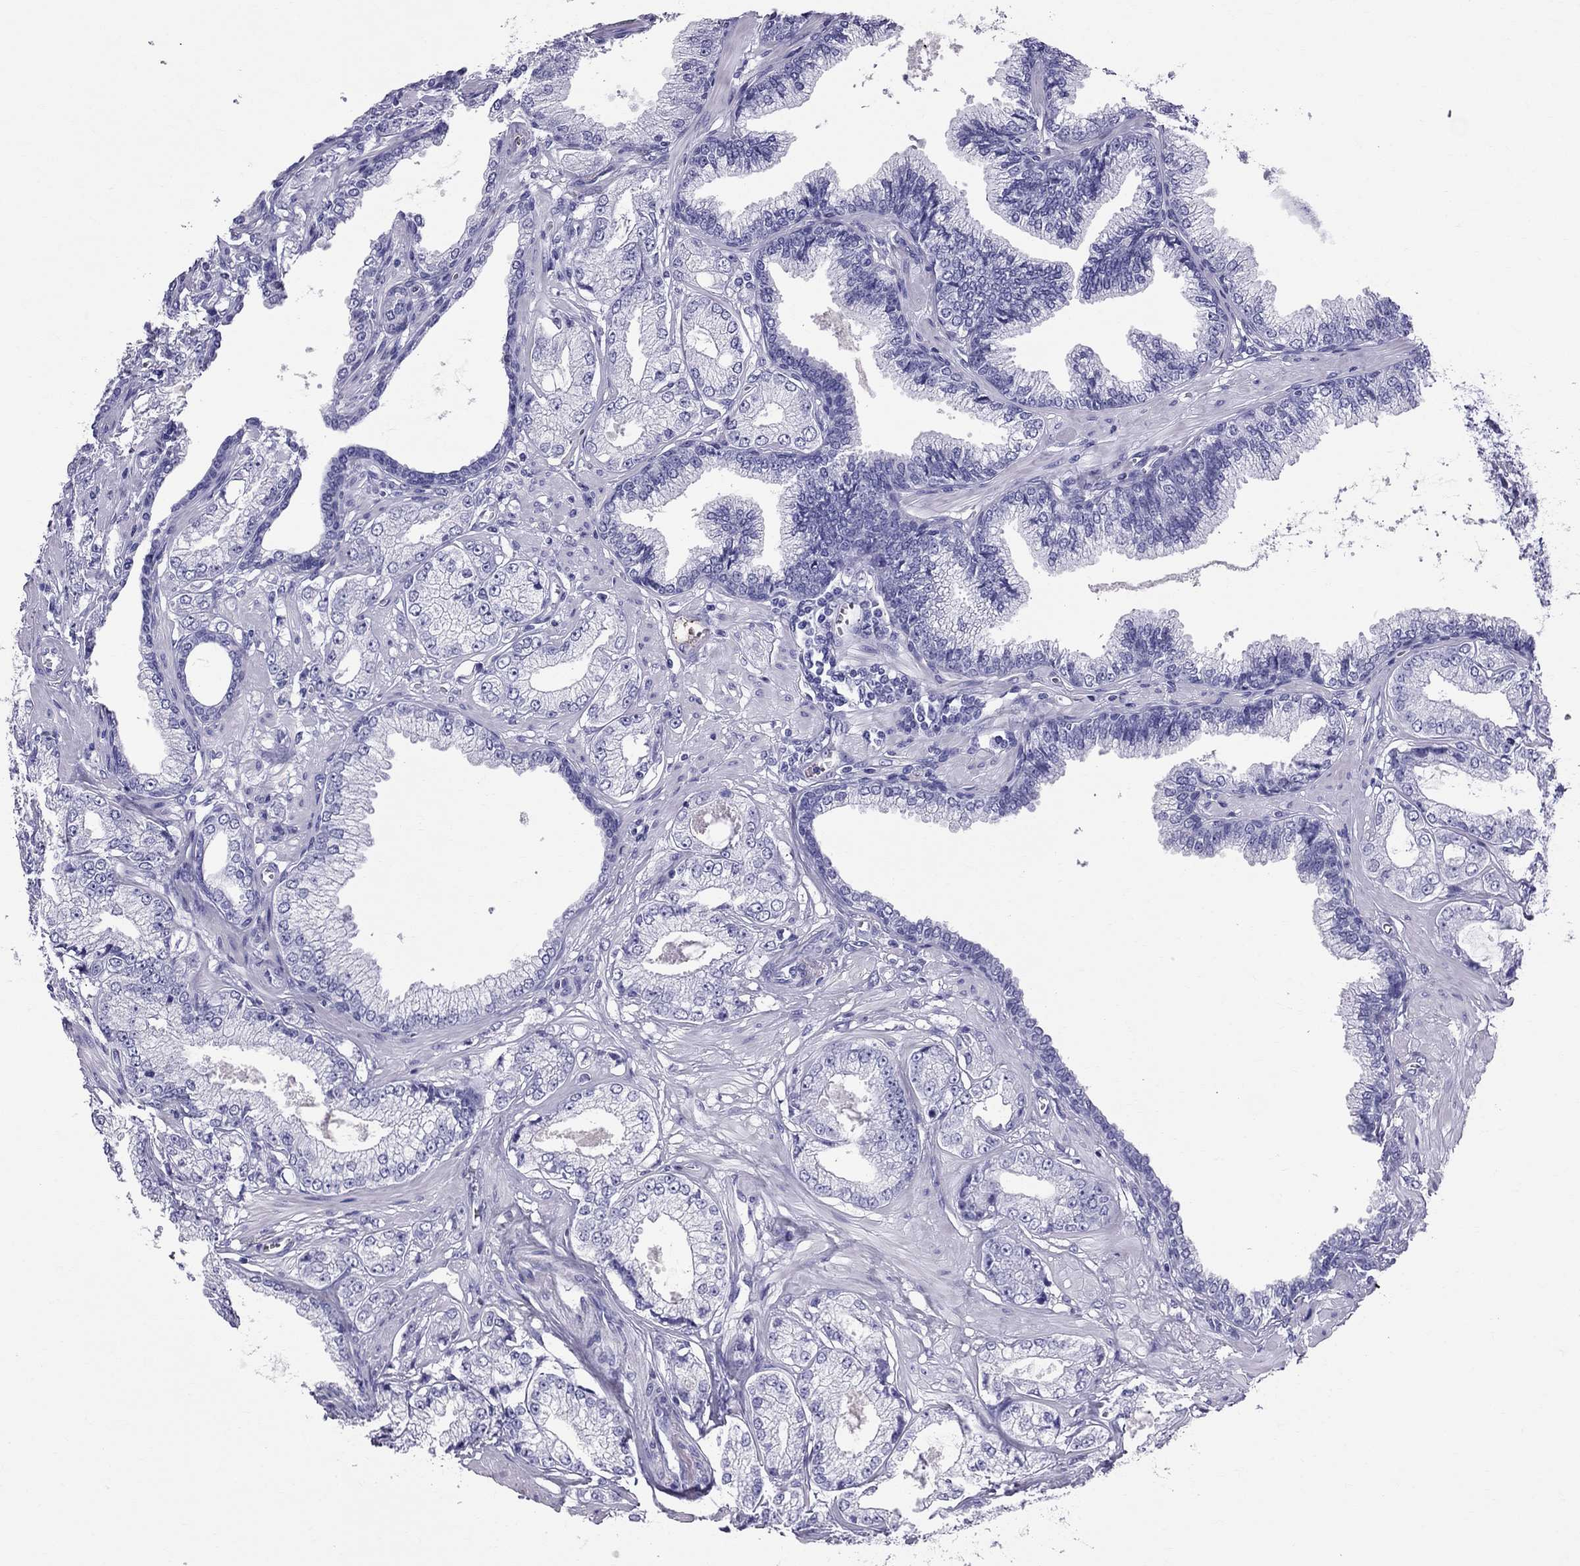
{"staining": {"intensity": "negative", "quantity": "none", "location": "none"}, "tissue": "prostate cancer", "cell_type": "Tumor cells", "image_type": "cancer", "snomed": [{"axis": "morphology", "description": "Adenocarcinoma, NOS"}, {"axis": "topography", "description": "Prostate"}], "caption": "This is an IHC histopathology image of human adenocarcinoma (prostate). There is no expression in tumor cells.", "gene": "SCART1", "patient": {"sex": "male", "age": 64}}